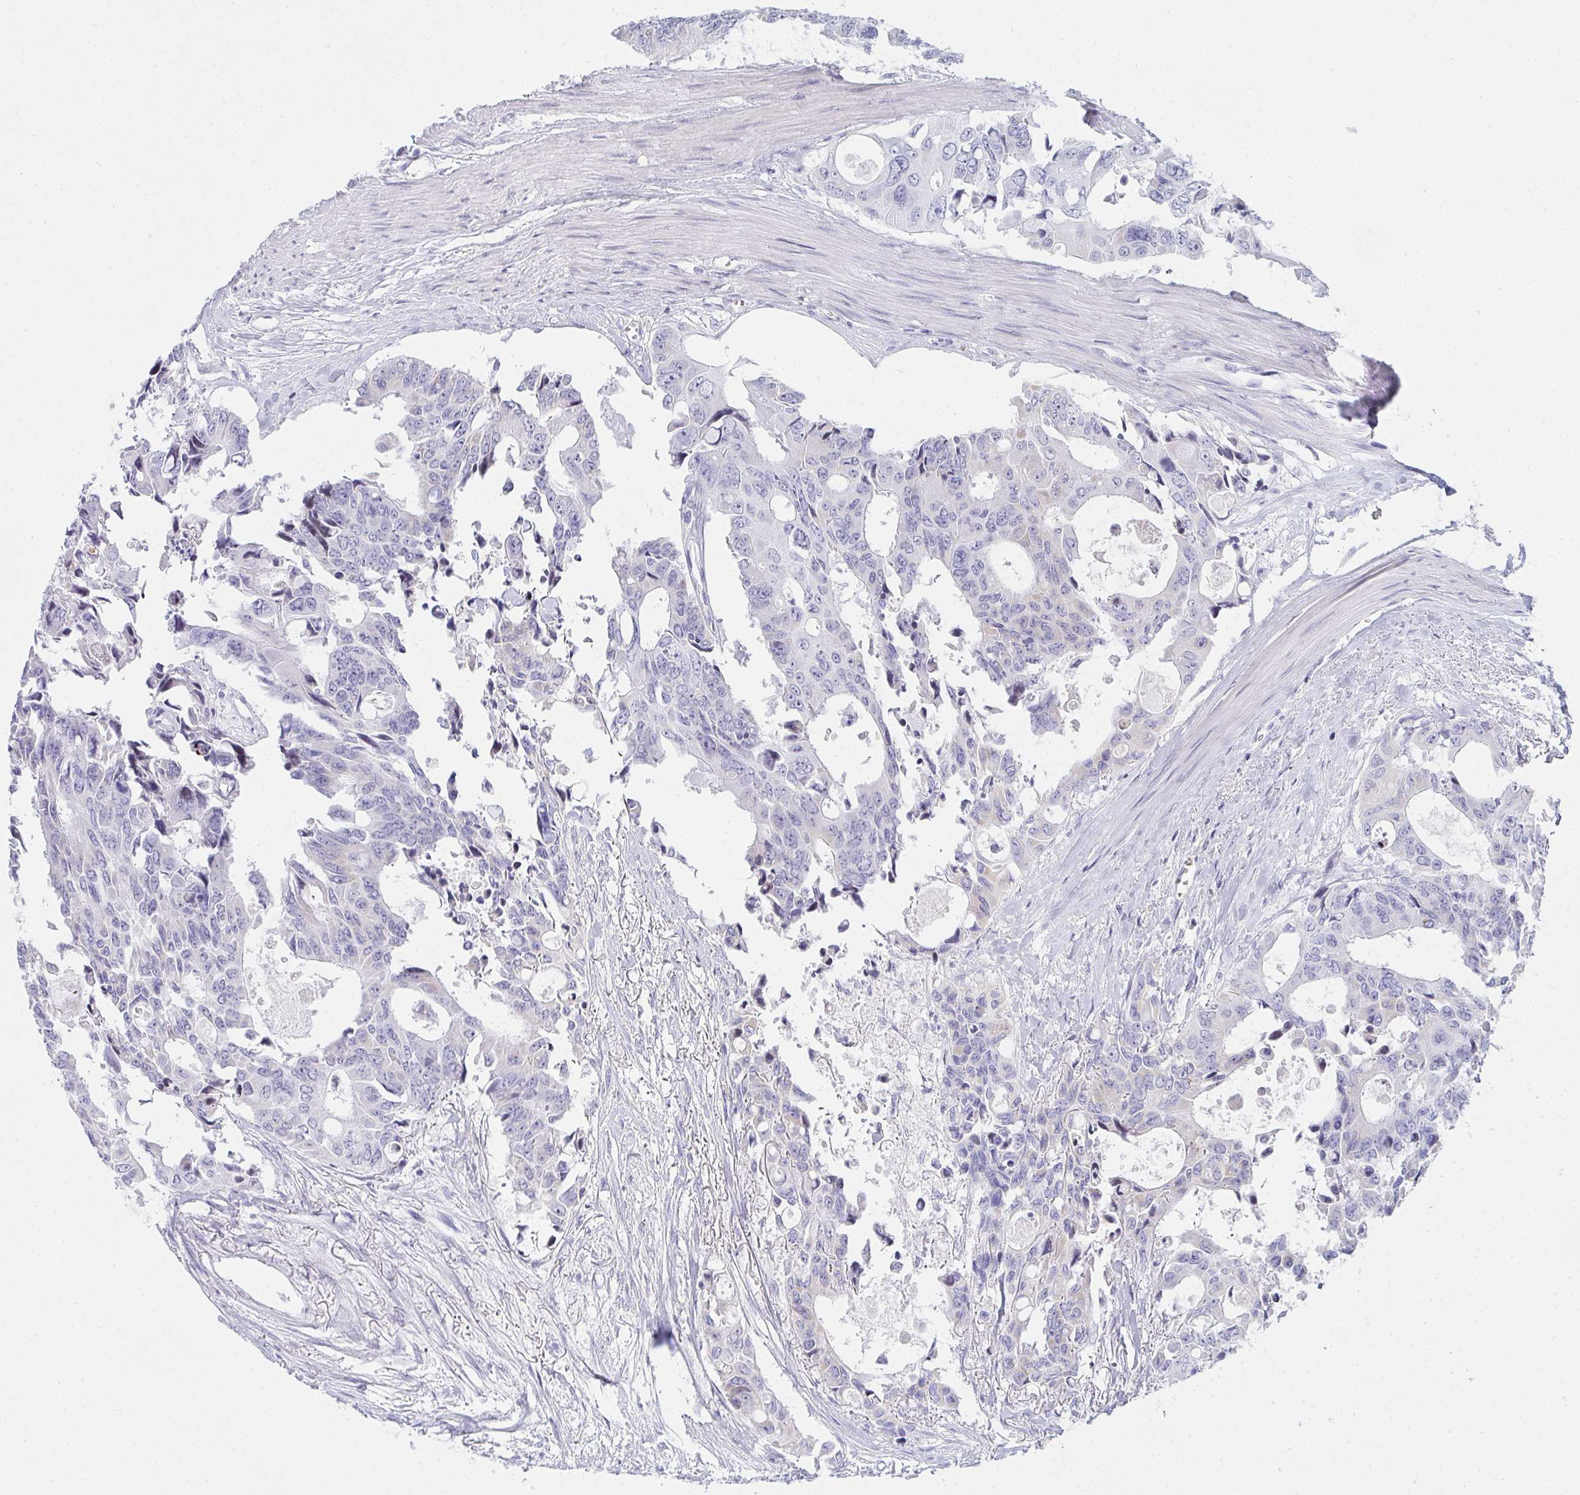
{"staining": {"intensity": "negative", "quantity": "none", "location": "none"}, "tissue": "colorectal cancer", "cell_type": "Tumor cells", "image_type": "cancer", "snomed": [{"axis": "morphology", "description": "Adenocarcinoma, NOS"}, {"axis": "topography", "description": "Rectum"}], "caption": "The immunohistochemistry image has no significant expression in tumor cells of colorectal adenocarcinoma tissue.", "gene": "ZNF182", "patient": {"sex": "male", "age": 76}}